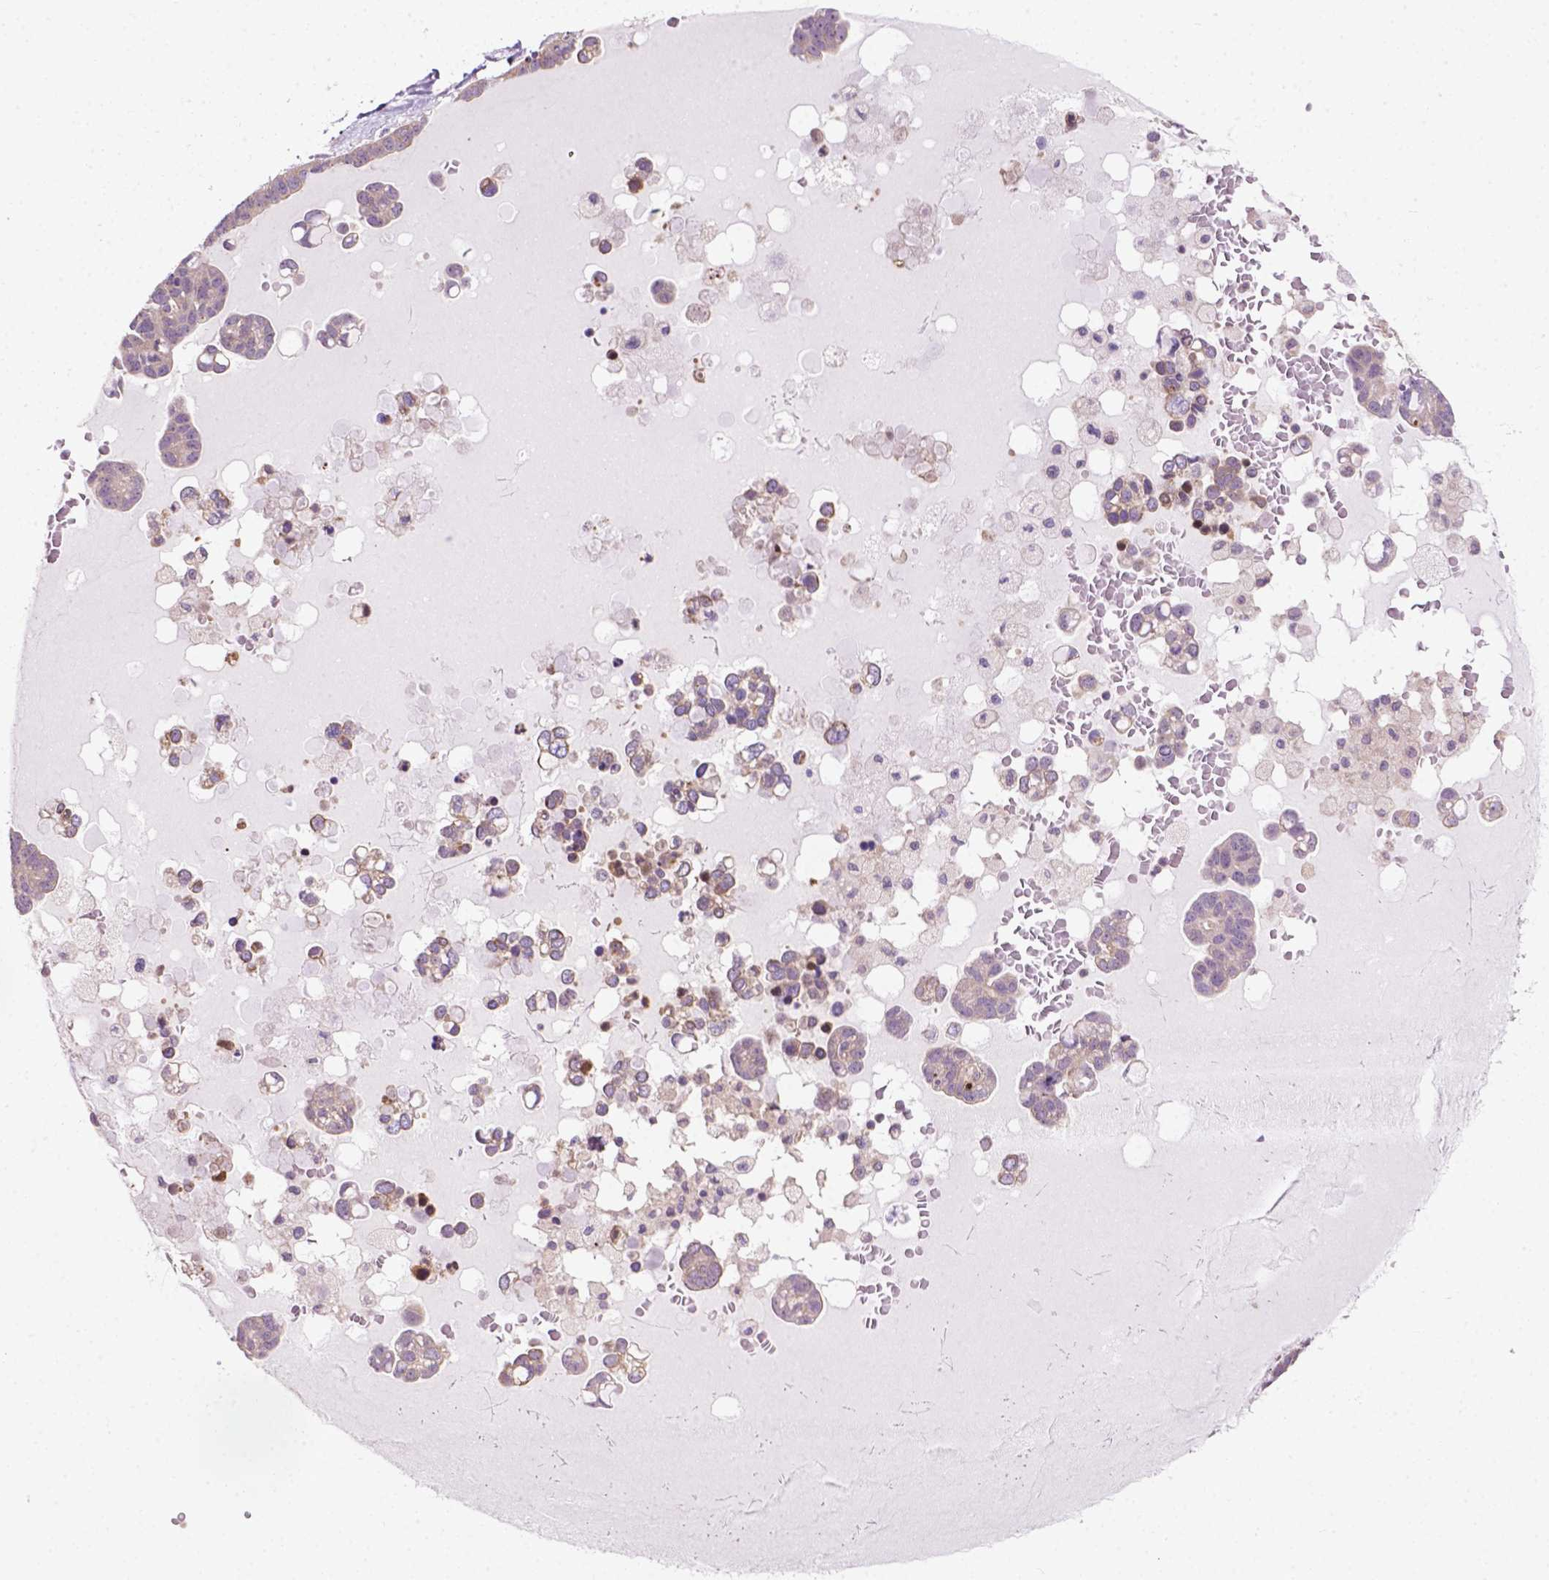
{"staining": {"intensity": "weak", "quantity": "<25%", "location": "cytoplasmic/membranous"}, "tissue": "ovarian cancer", "cell_type": "Tumor cells", "image_type": "cancer", "snomed": [{"axis": "morphology", "description": "Cystadenocarcinoma, serous, NOS"}, {"axis": "topography", "description": "Ovary"}], "caption": "Ovarian serous cystadenocarcinoma was stained to show a protein in brown. There is no significant positivity in tumor cells.", "gene": "MZT1", "patient": {"sex": "female", "age": 54}}